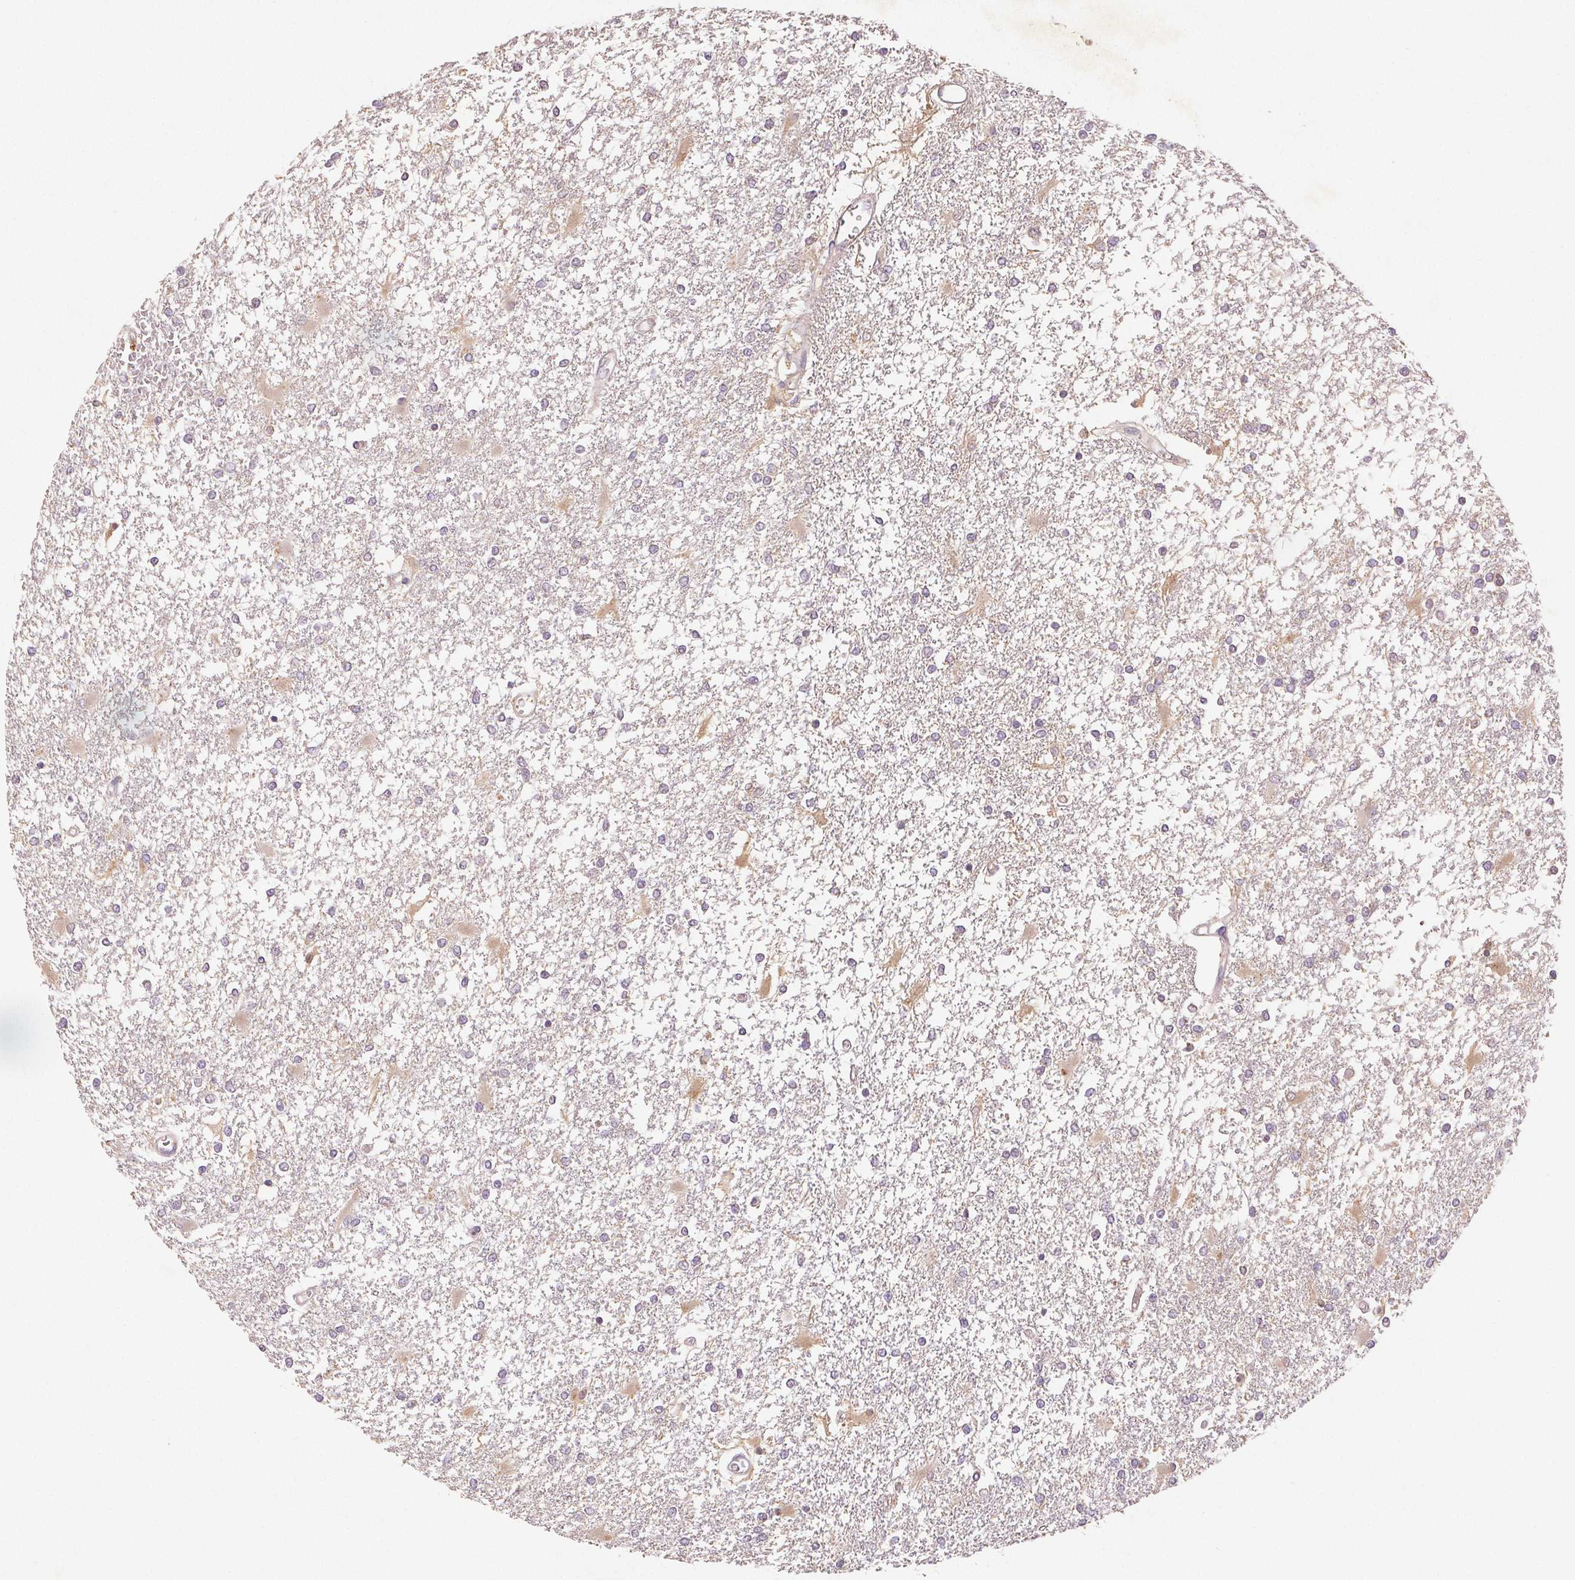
{"staining": {"intensity": "negative", "quantity": "none", "location": "none"}, "tissue": "glioma", "cell_type": "Tumor cells", "image_type": "cancer", "snomed": [{"axis": "morphology", "description": "Glioma, malignant, High grade"}, {"axis": "topography", "description": "Cerebral cortex"}], "caption": "A high-resolution photomicrograph shows immunohistochemistry staining of high-grade glioma (malignant), which exhibits no significant expression in tumor cells.", "gene": "YIF1B", "patient": {"sex": "male", "age": 79}}